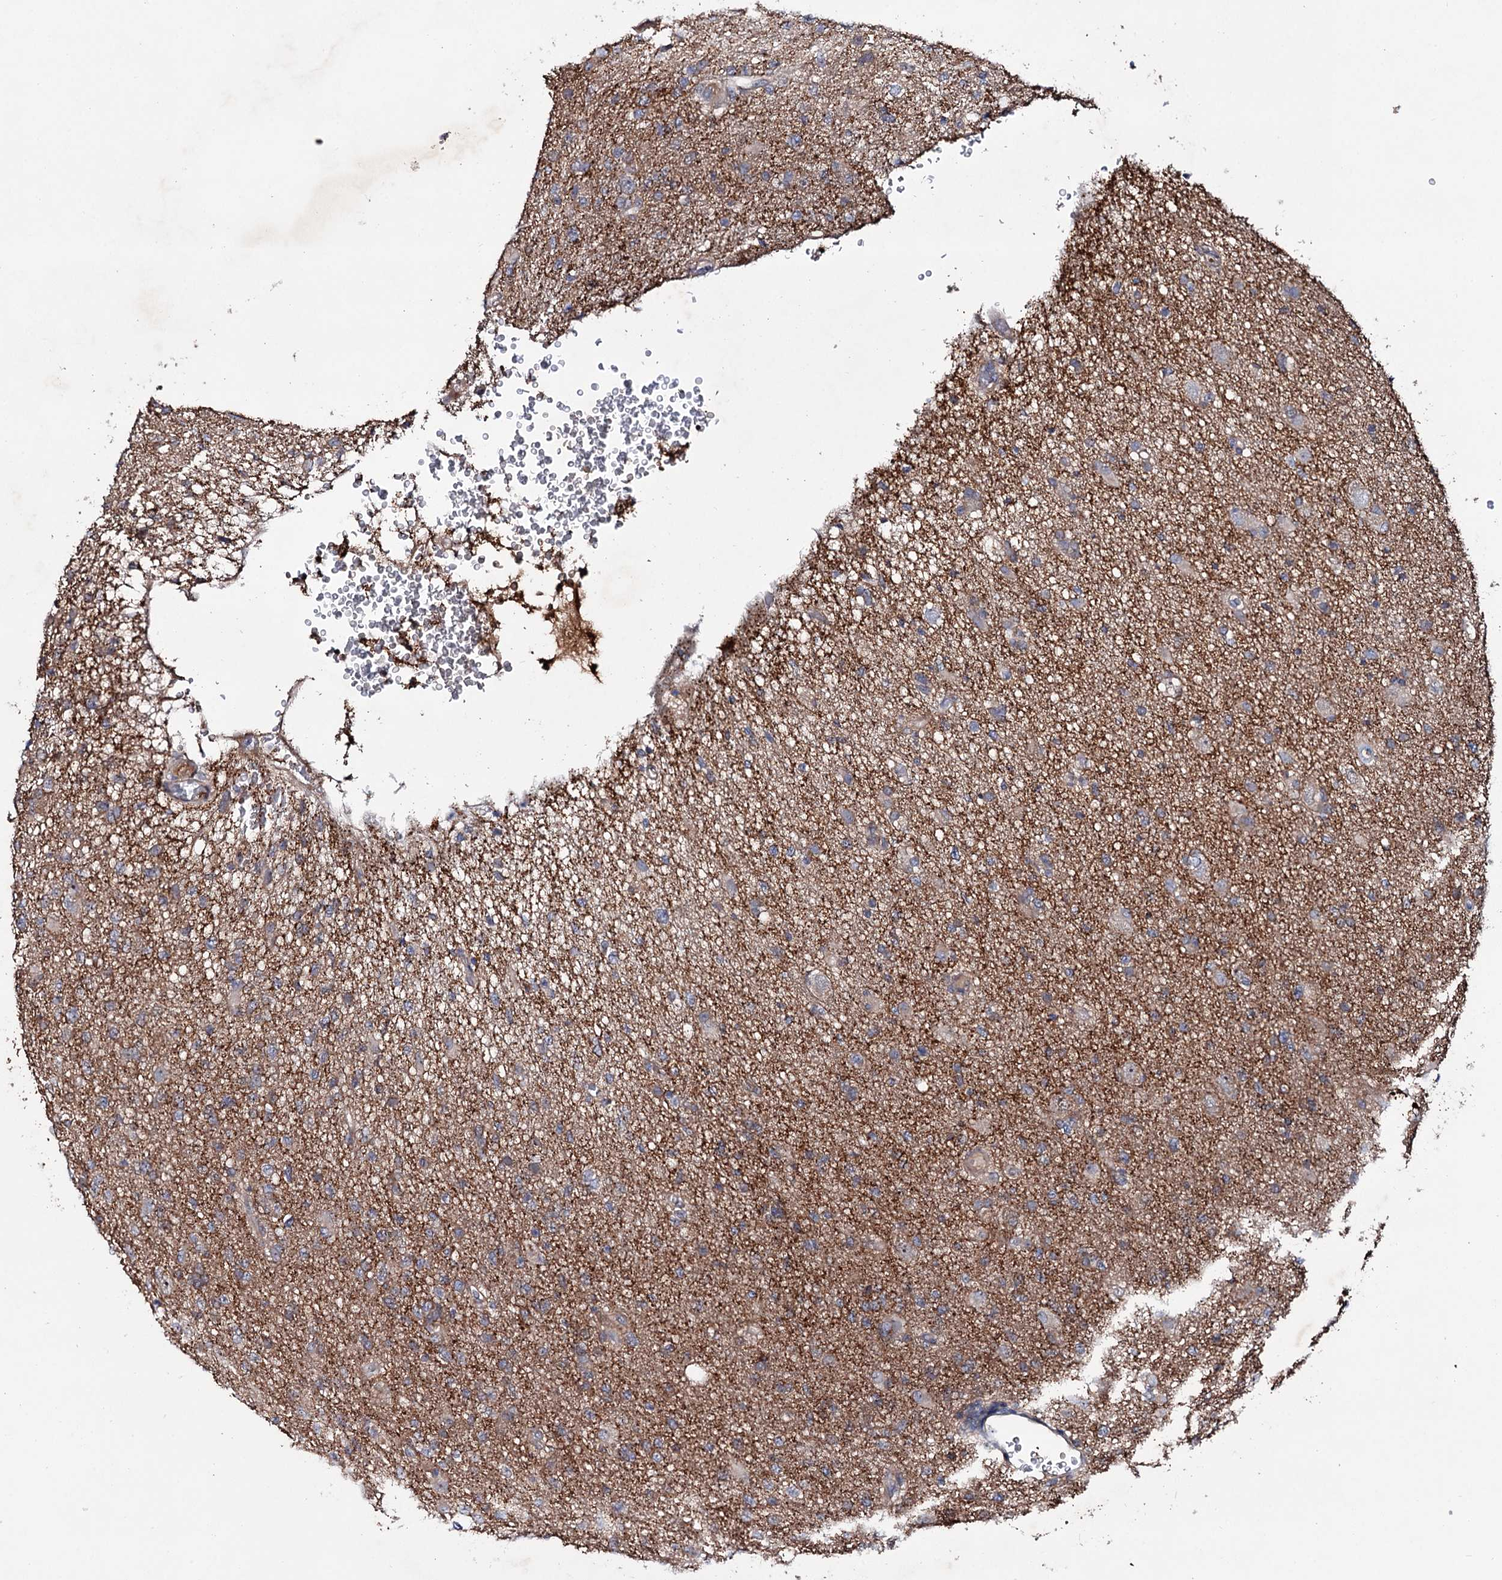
{"staining": {"intensity": "negative", "quantity": "none", "location": "none"}, "tissue": "glioma", "cell_type": "Tumor cells", "image_type": "cancer", "snomed": [{"axis": "morphology", "description": "Glioma, malignant, High grade"}, {"axis": "topography", "description": "Brain"}], "caption": "IHC of human glioma displays no positivity in tumor cells.", "gene": "PTDSS2", "patient": {"sex": "female", "age": 57}}